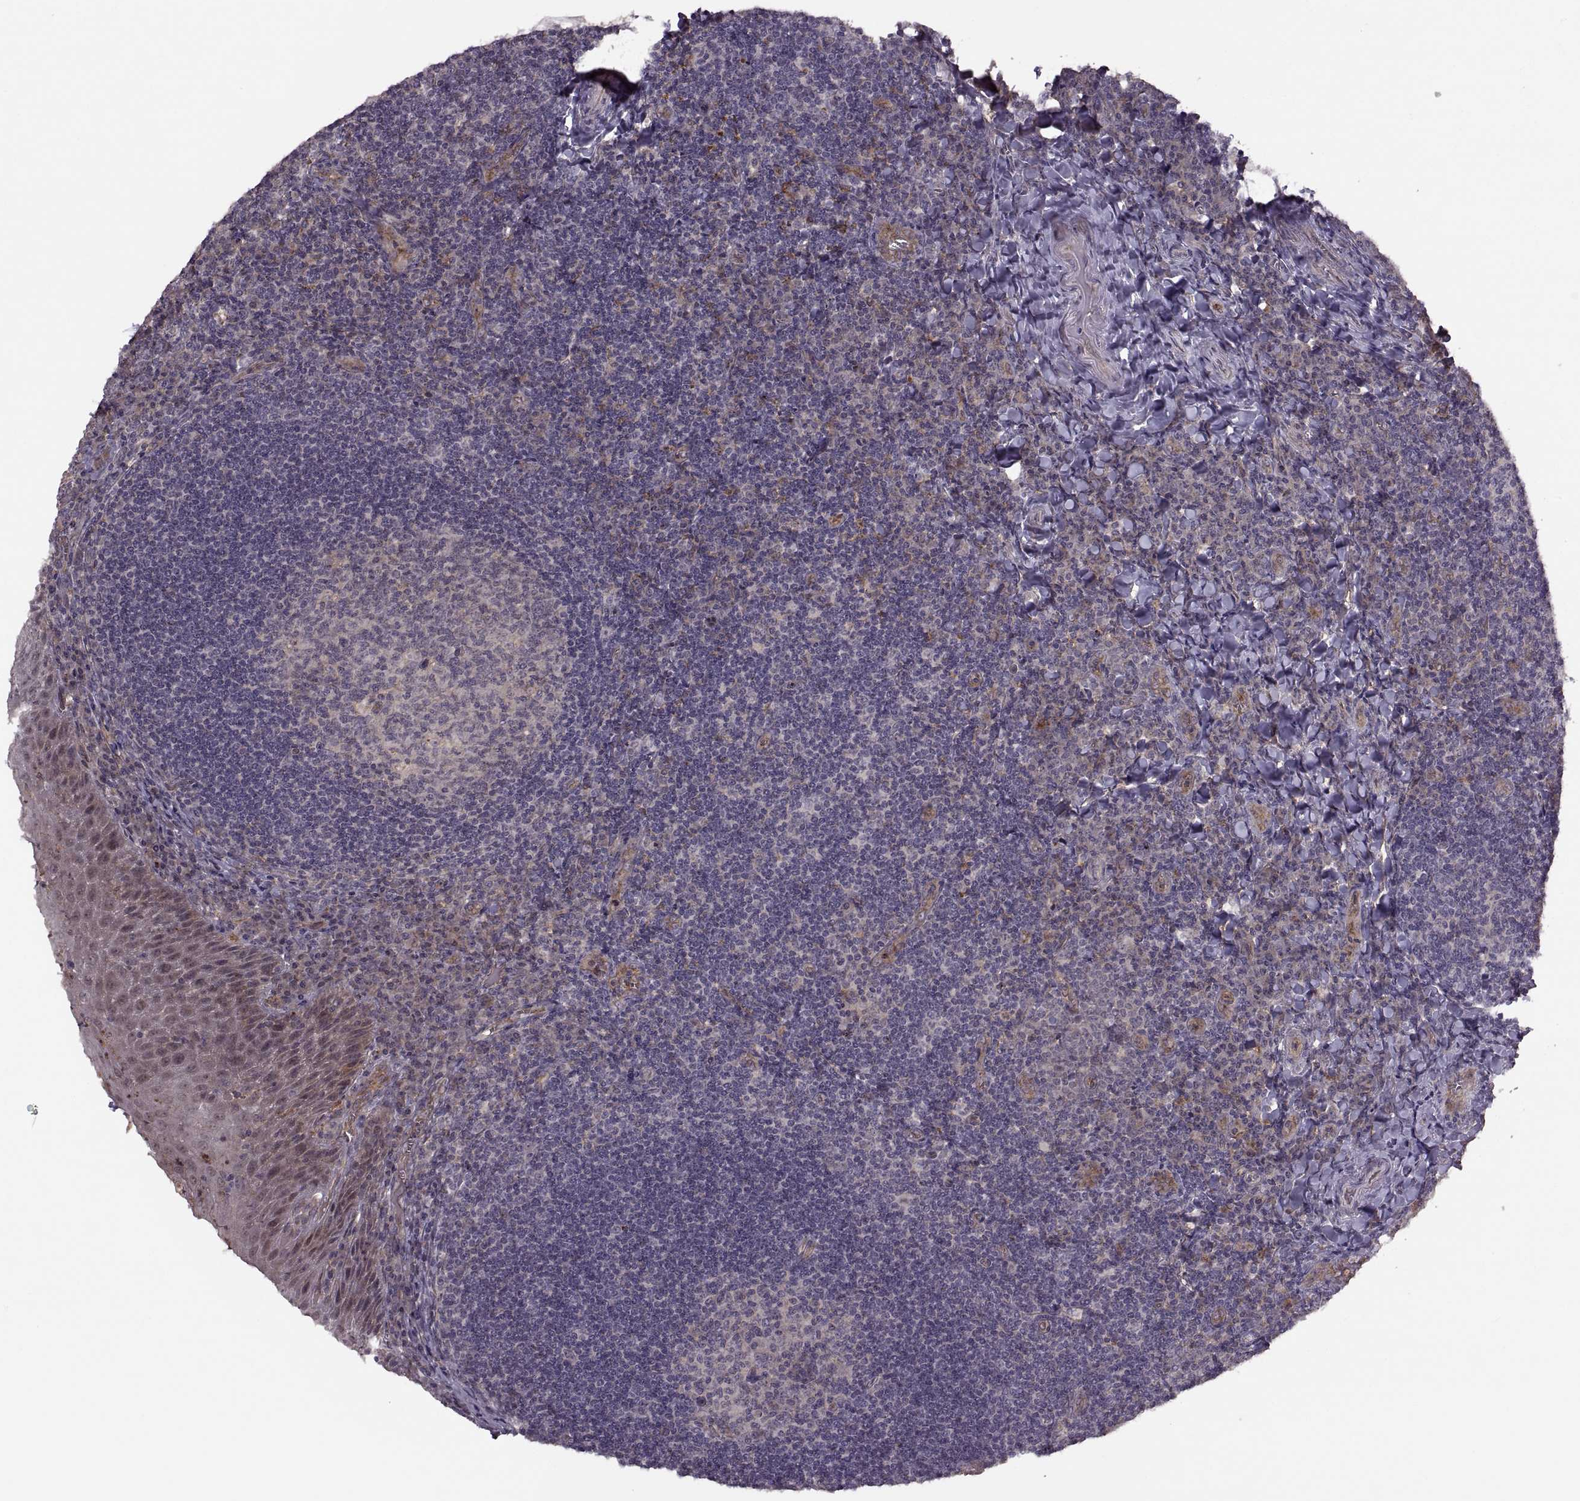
{"staining": {"intensity": "negative", "quantity": "none", "location": "none"}, "tissue": "tonsil", "cell_type": "Germinal center cells", "image_type": "normal", "snomed": [{"axis": "morphology", "description": "Normal tissue, NOS"}, {"axis": "morphology", "description": "Inflammation, NOS"}, {"axis": "topography", "description": "Tonsil"}], "caption": "A photomicrograph of tonsil stained for a protein reveals no brown staining in germinal center cells.", "gene": "PIERCE1", "patient": {"sex": "female", "age": 31}}